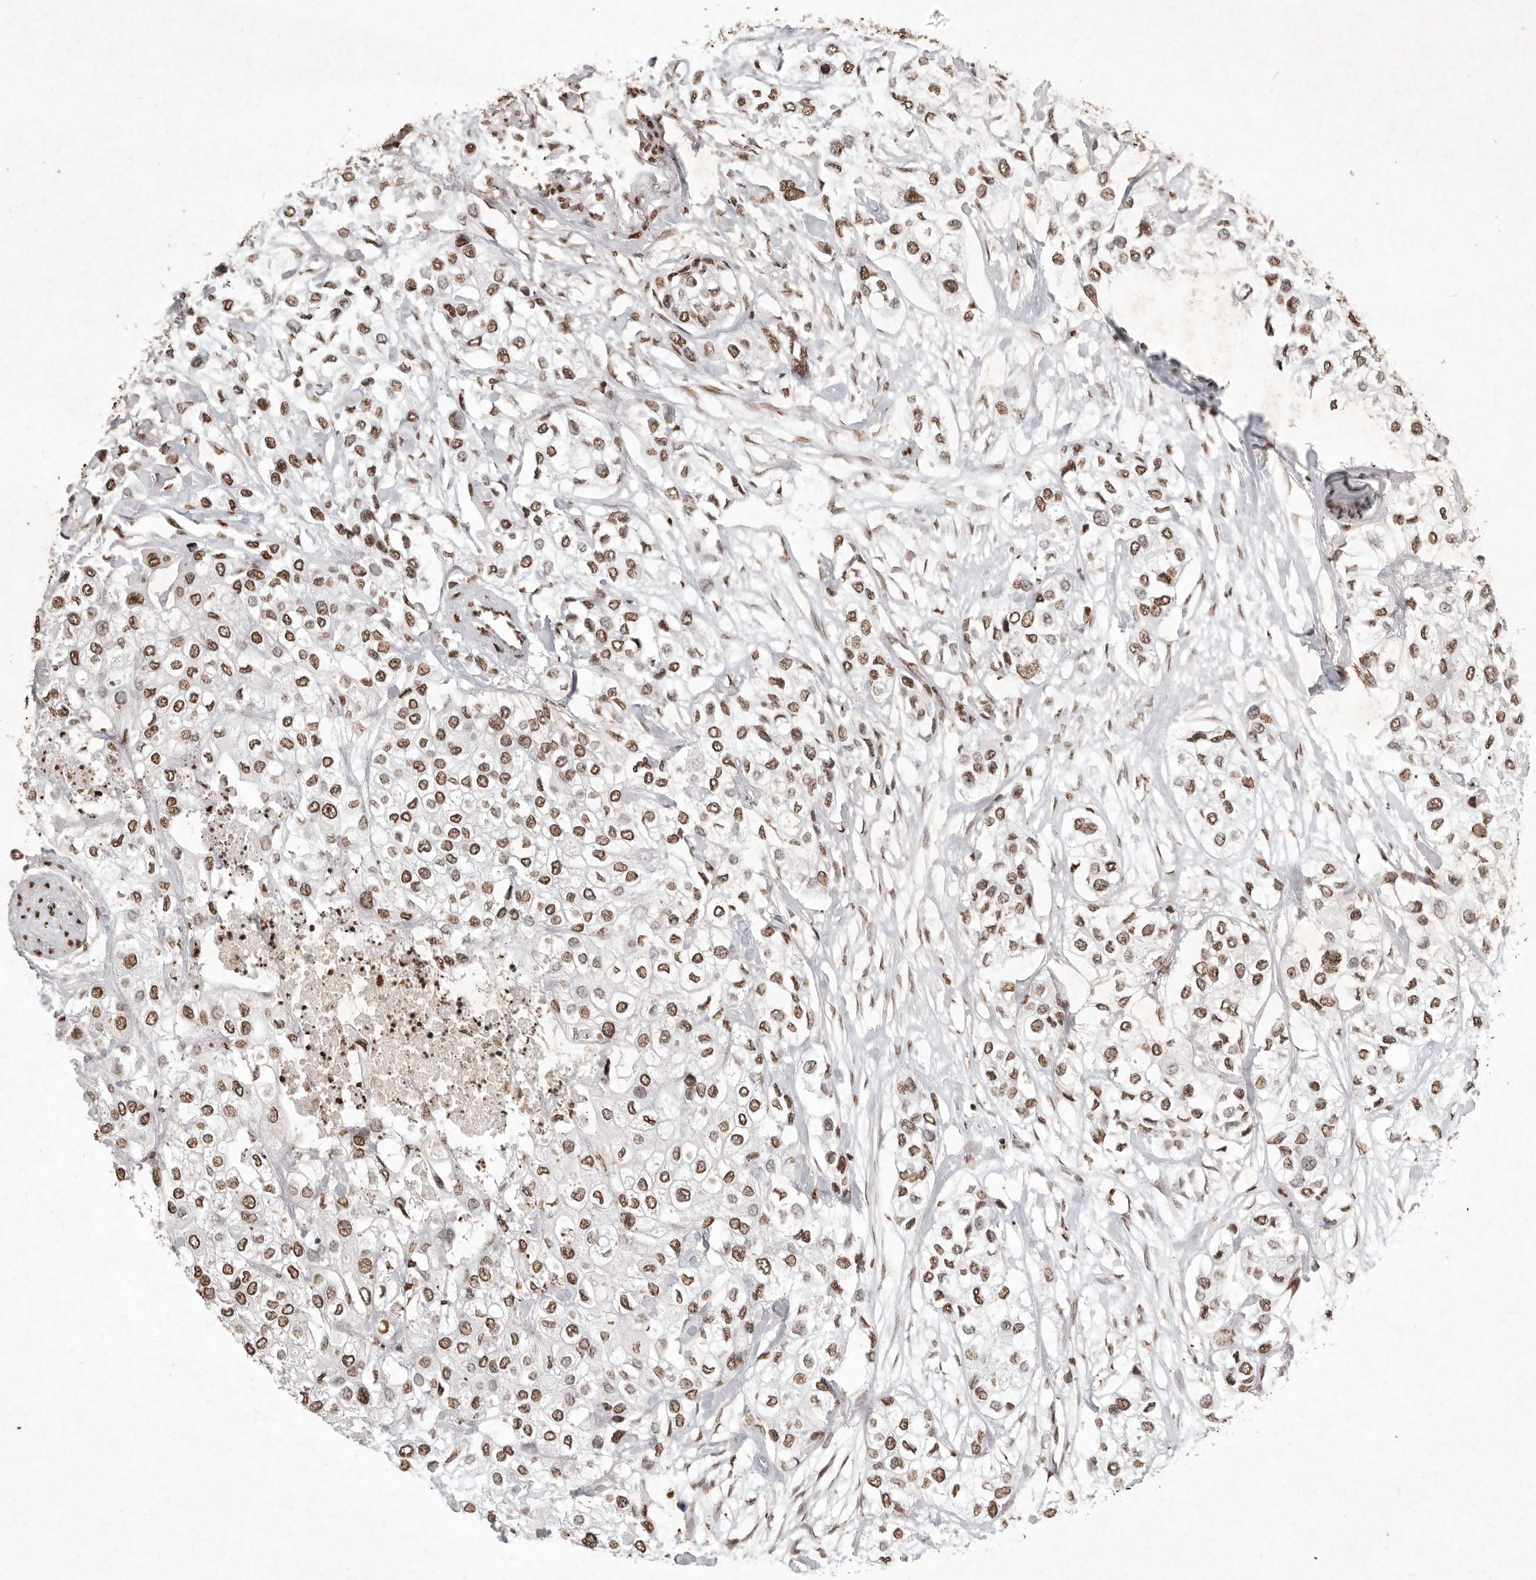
{"staining": {"intensity": "moderate", "quantity": ">75%", "location": "nuclear"}, "tissue": "urothelial cancer", "cell_type": "Tumor cells", "image_type": "cancer", "snomed": [{"axis": "morphology", "description": "Urothelial carcinoma, High grade"}, {"axis": "topography", "description": "Urinary bladder"}], "caption": "Urothelial cancer was stained to show a protein in brown. There is medium levels of moderate nuclear expression in about >75% of tumor cells.", "gene": "NKX3-2", "patient": {"sex": "male", "age": 64}}